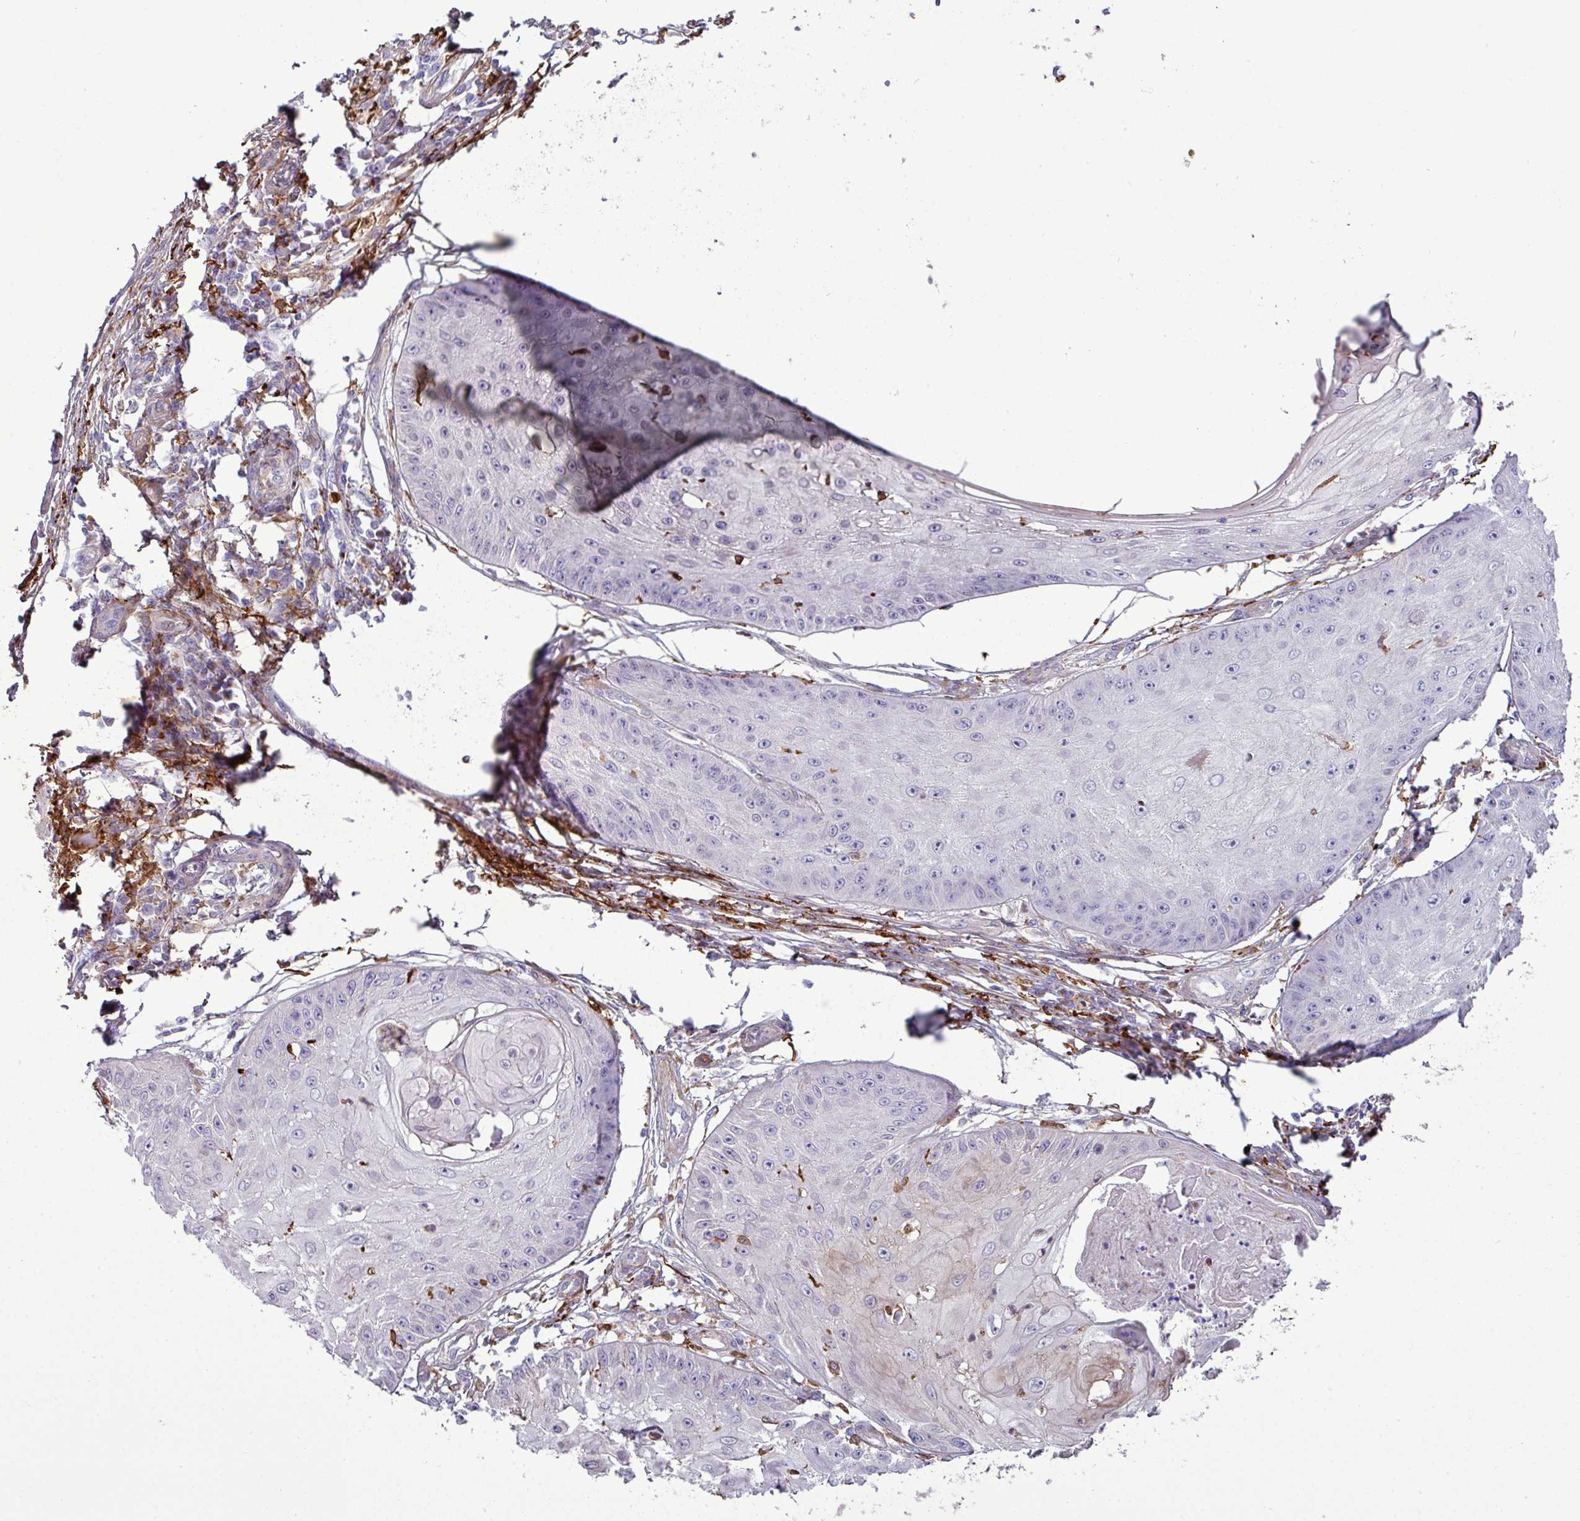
{"staining": {"intensity": "negative", "quantity": "none", "location": "none"}, "tissue": "skin cancer", "cell_type": "Tumor cells", "image_type": "cancer", "snomed": [{"axis": "morphology", "description": "Squamous cell carcinoma, NOS"}, {"axis": "topography", "description": "Skin"}], "caption": "Human squamous cell carcinoma (skin) stained for a protein using immunohistochemistry (IHC) reveals no staining in tumor cells.", "gene": "COL8A1", "patient": {"sex": "male", "age": 70}}